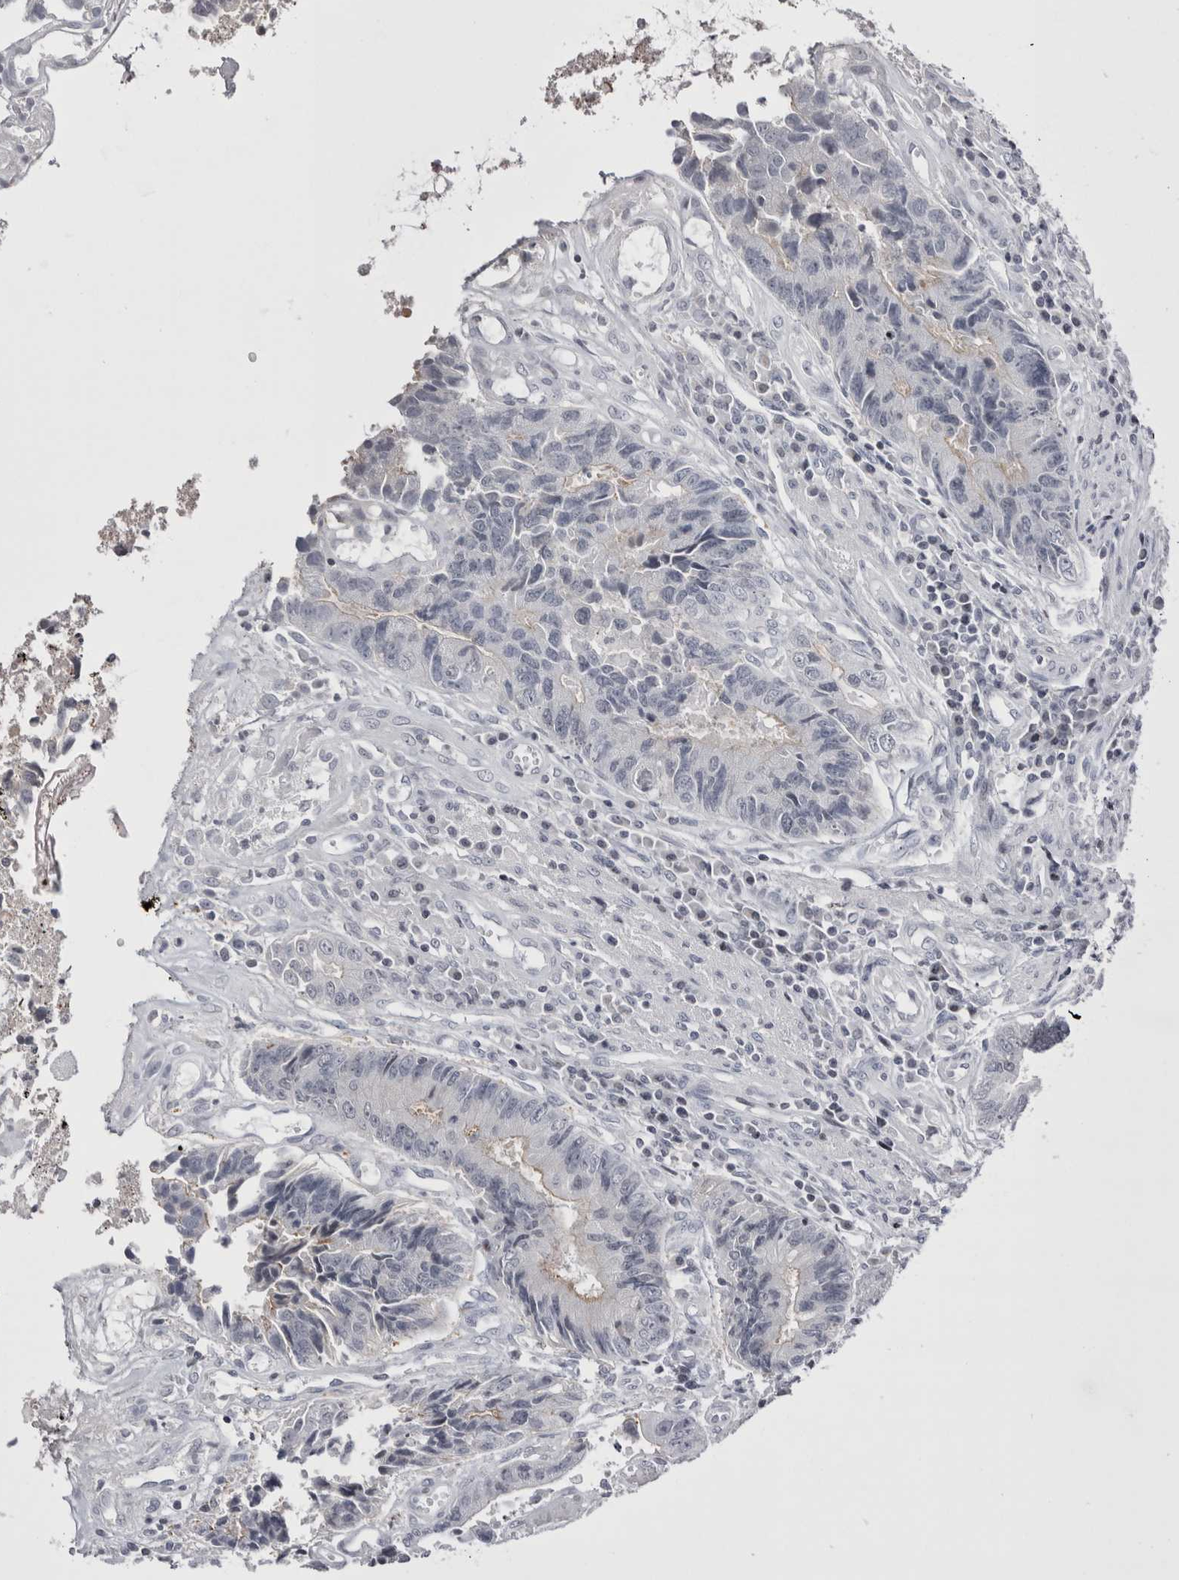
{"staining": {"intensity": "negative", "quantity": "none", "location": "none"}, "tissue": "colorectal cancer", "cell_type": "Tumor cells", "image_type": "cancer", "snomed": [{"axis": "morphology", "description": "Adenocarcinoma, NOS"}, {"axis": "topography", "description": "Rectum"}], "caption": "A photomicrograph of colorectal cancer (adenocarcinoma) stained for a protein exhibits no brown staining in tumor cells.", "gene": "FNDC8", "patient": {"sex": "male", "age": 84}}